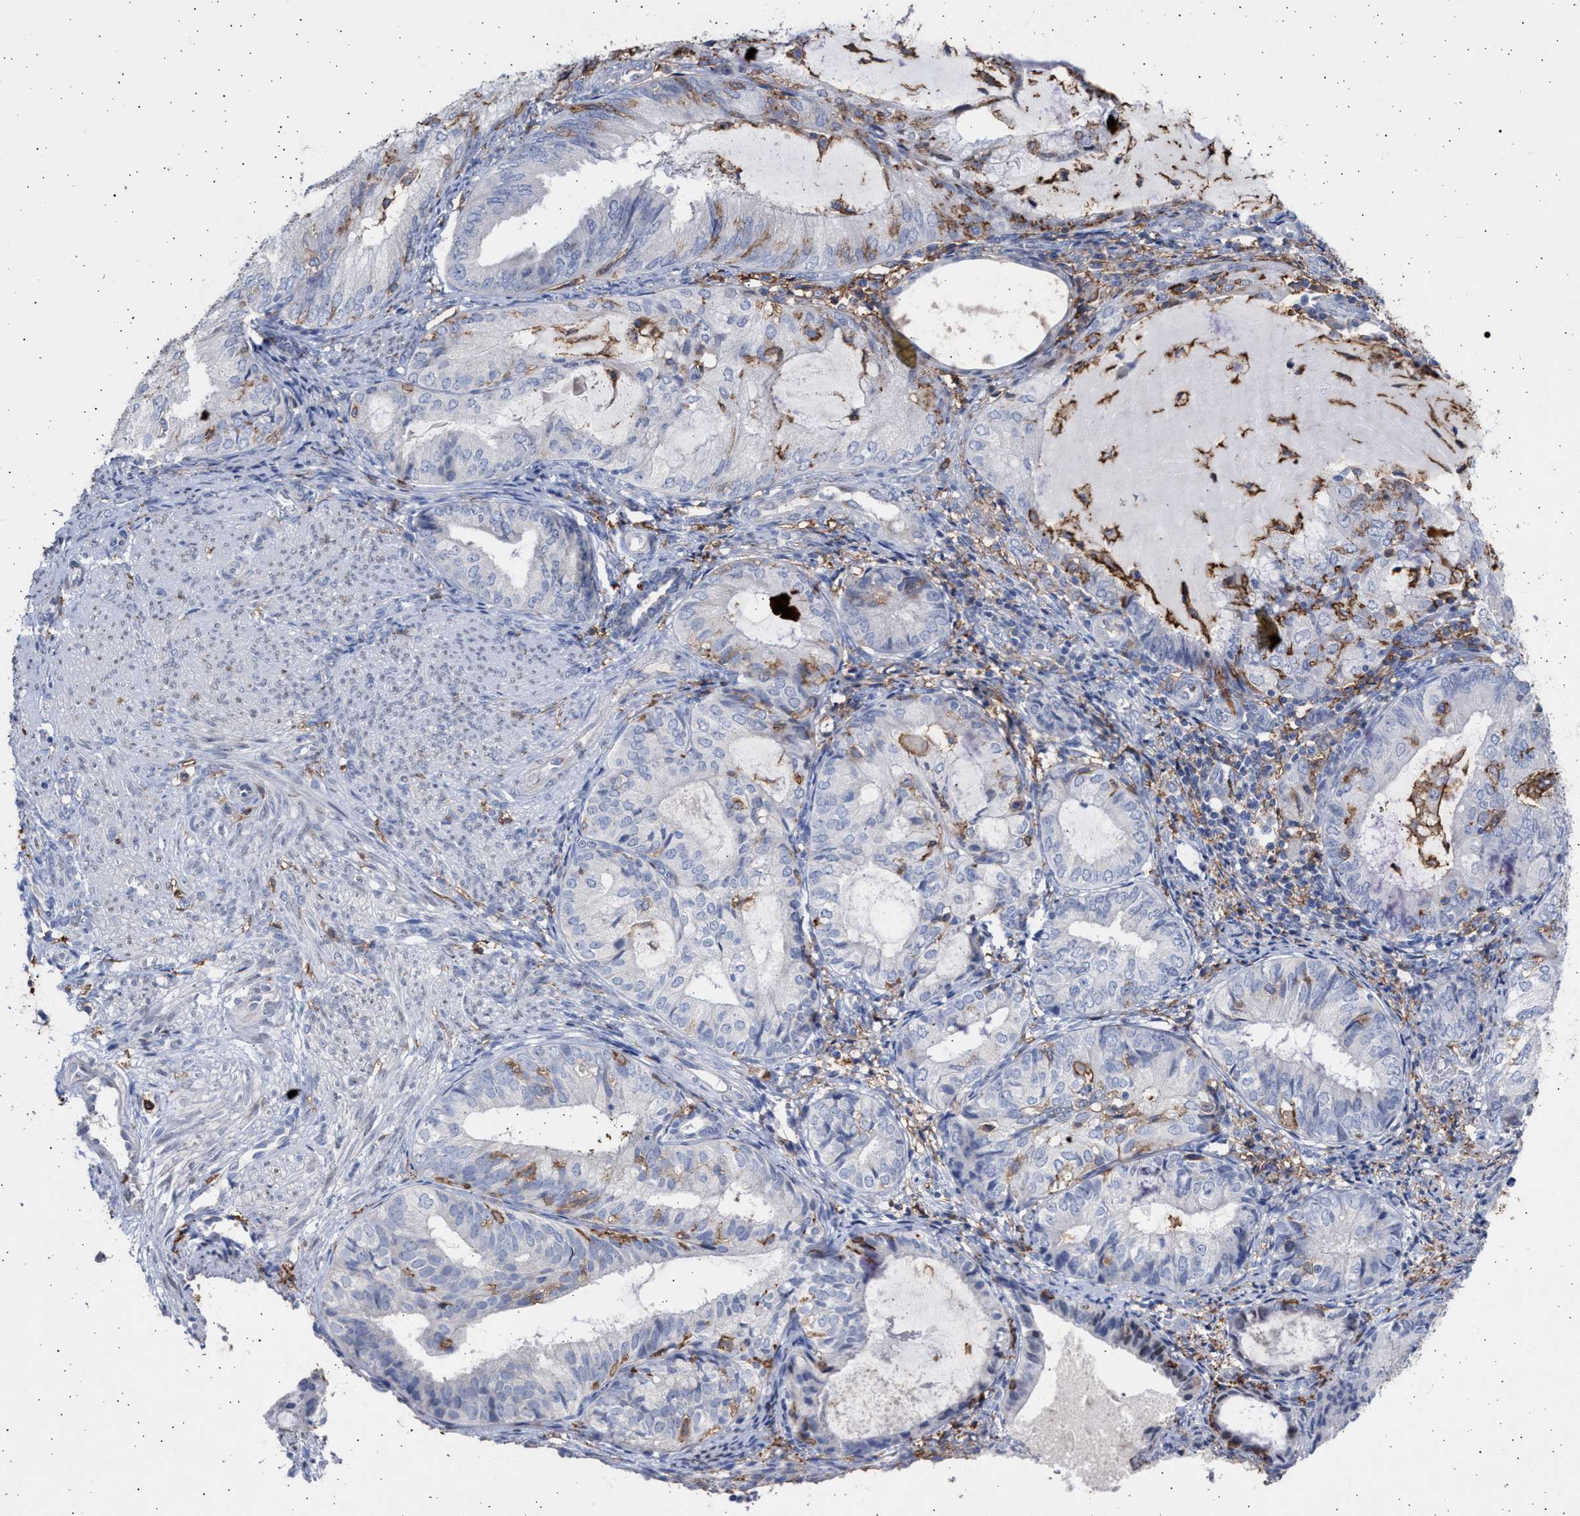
{"staining": {"intensity": "negative", "quantity": "none", "location": "none"}, "tissue": "endometrial cancer", "cell_type": "Tumor cells", "image_type": "cancer", "snomed": [{"axis": "morphology", "description": "Adenocarcinoma, NOS"}, {"axis": "topography", "description": "Endometrium"}], "caption": "DAB (3,3'-diaminobenzidine) immunohistochemical staining of endometrial cancer demonstrates no significant positivity in tumor cells.", "gene": "FCER1A", "patient": {"sex": "female", "age": 81}}